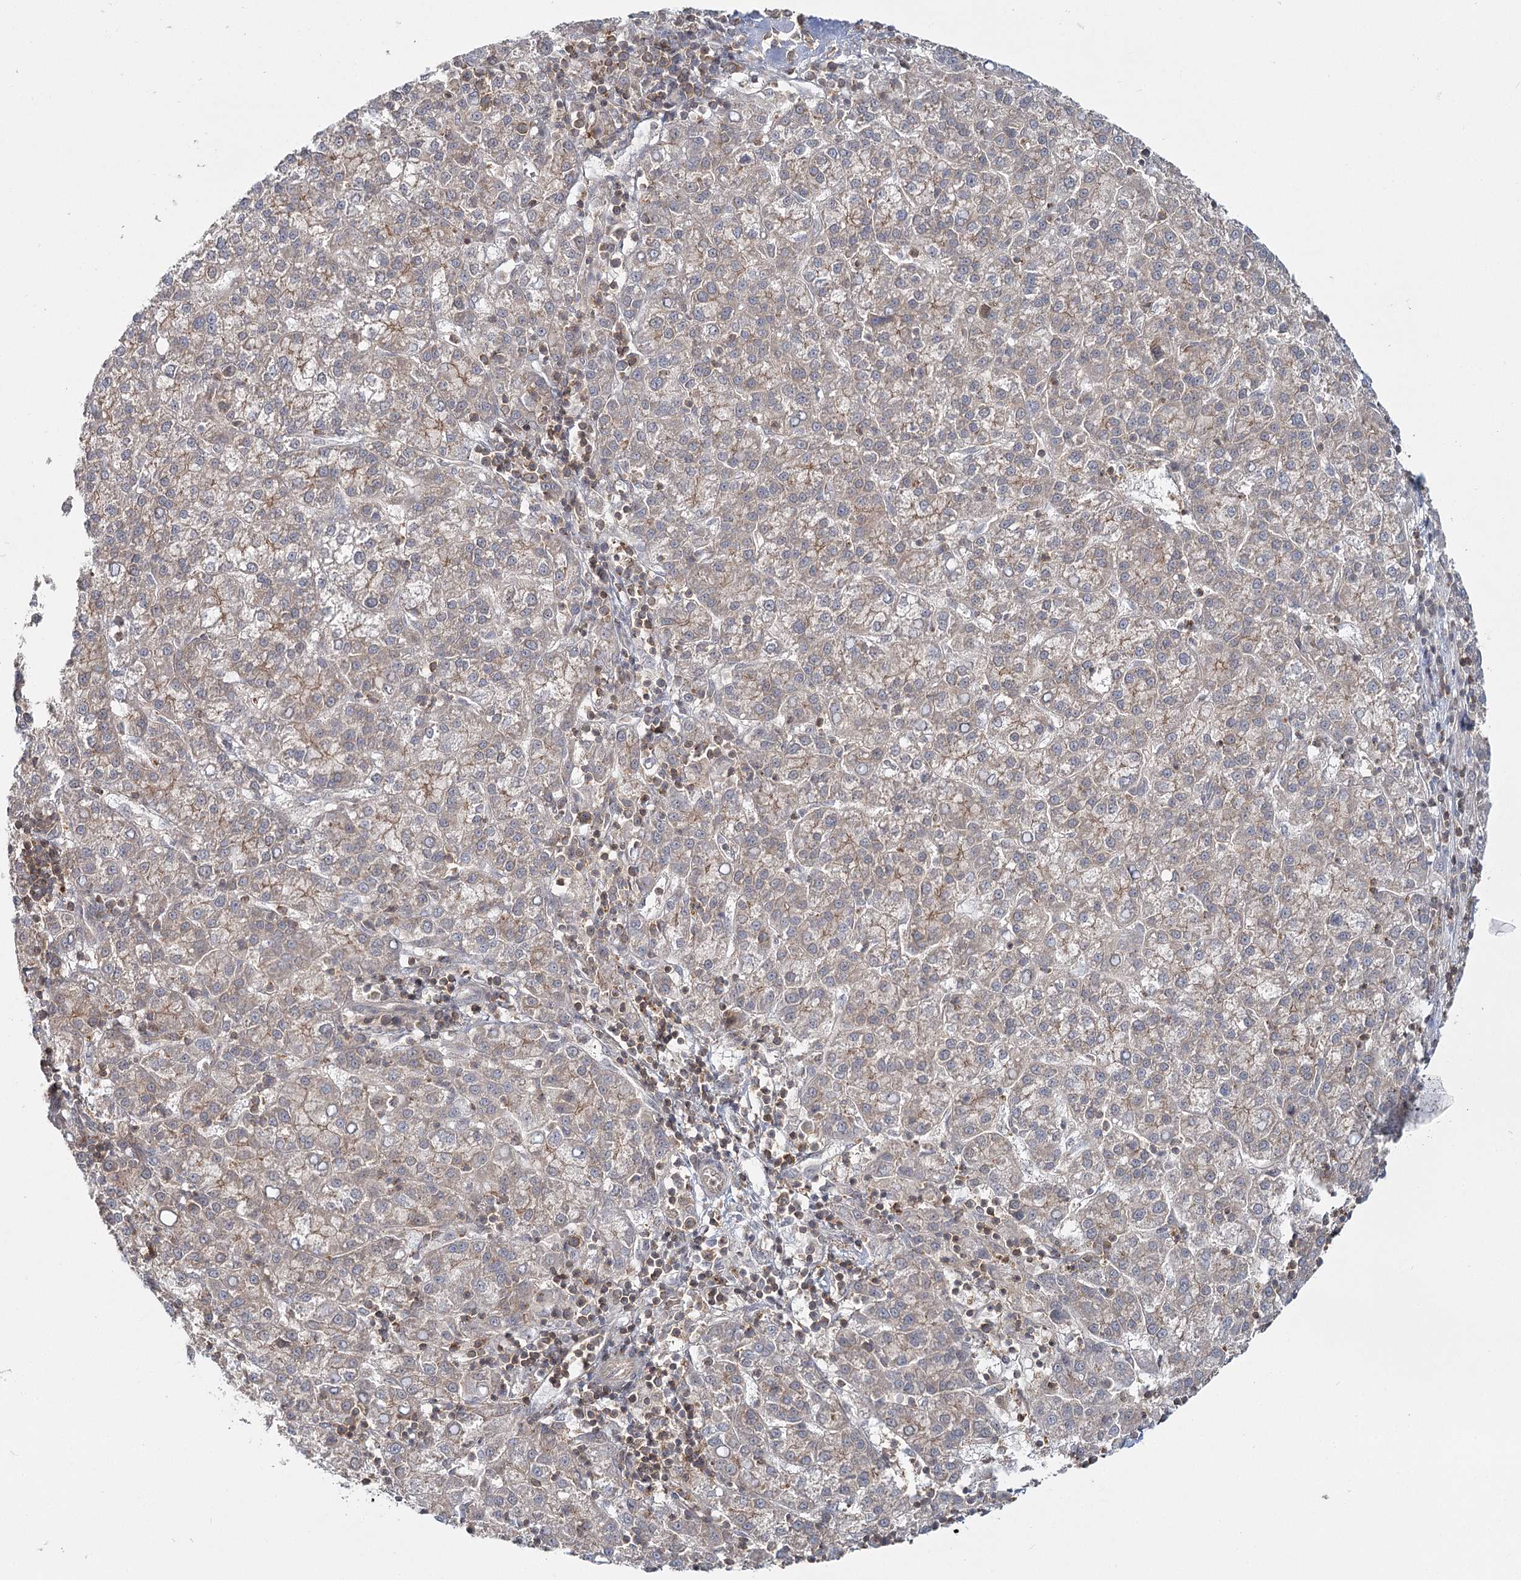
{"staining": {"intensity": "weak", "quantity": ">75%", "location": "cytoplasmic/membranous"}, "tissue": "liver cancer", "cell_type": "Tumor cells", "image_type": "cancer", "snomed": [{"axis": "morphology", "description": "Carcinoma, Hepatocellular, NOS"}, {"axis": "topography", "description": "Liver"}], "caption": "Protein expression analysis of liver cancer reveals weak cytoplasmic/membranous positivity in approximately >75% of tumor cells. The staining was performed using DAB to visualize the protein expression in brown, while the nuclei were stained in blue with hematoxylin (Magnification: 20x).", "gene": "FAM120B", "patient": {"sex": "female", "age": 58}}